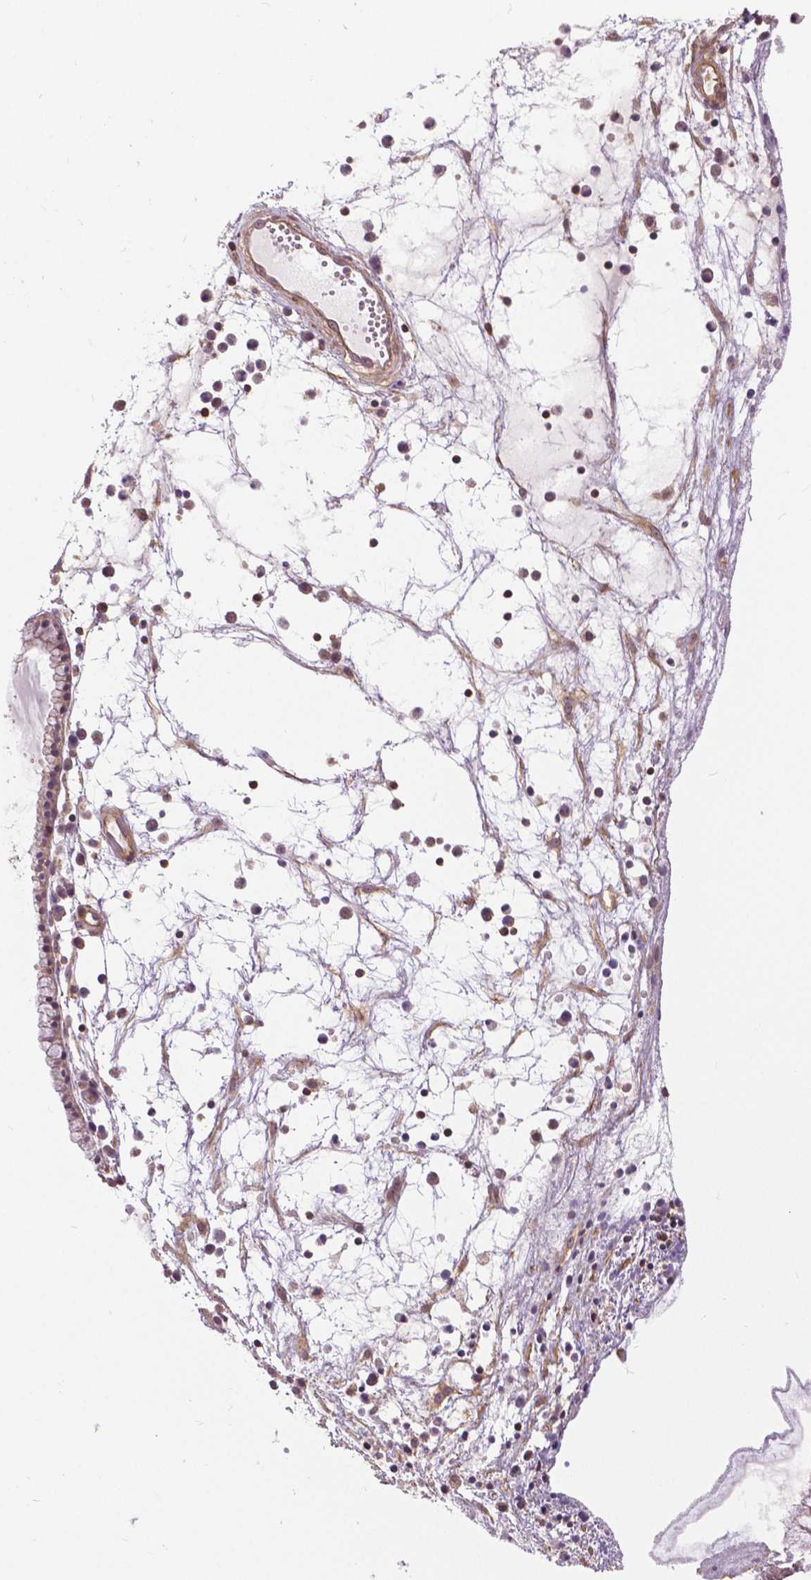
{"staining": {"intensity": "weak", "quantity": "<25%", "location": "cytoplasmic/membranous"}, "tissue": "nasopharynx", "cell_type": "Respiratory epithelial cells", "image_type": "normal", "snomed": [{"axis": "morphology", "description": "Normal tissue, NOS"}, {"axis": "topography", "description": "Nasopharynx"}], "caption": "Respiratory epithelial cells show no significant positivity in unremarkable nasopharynx.", "gene": "ANXA13", "patient": {"sex": "male", "age": 31}}